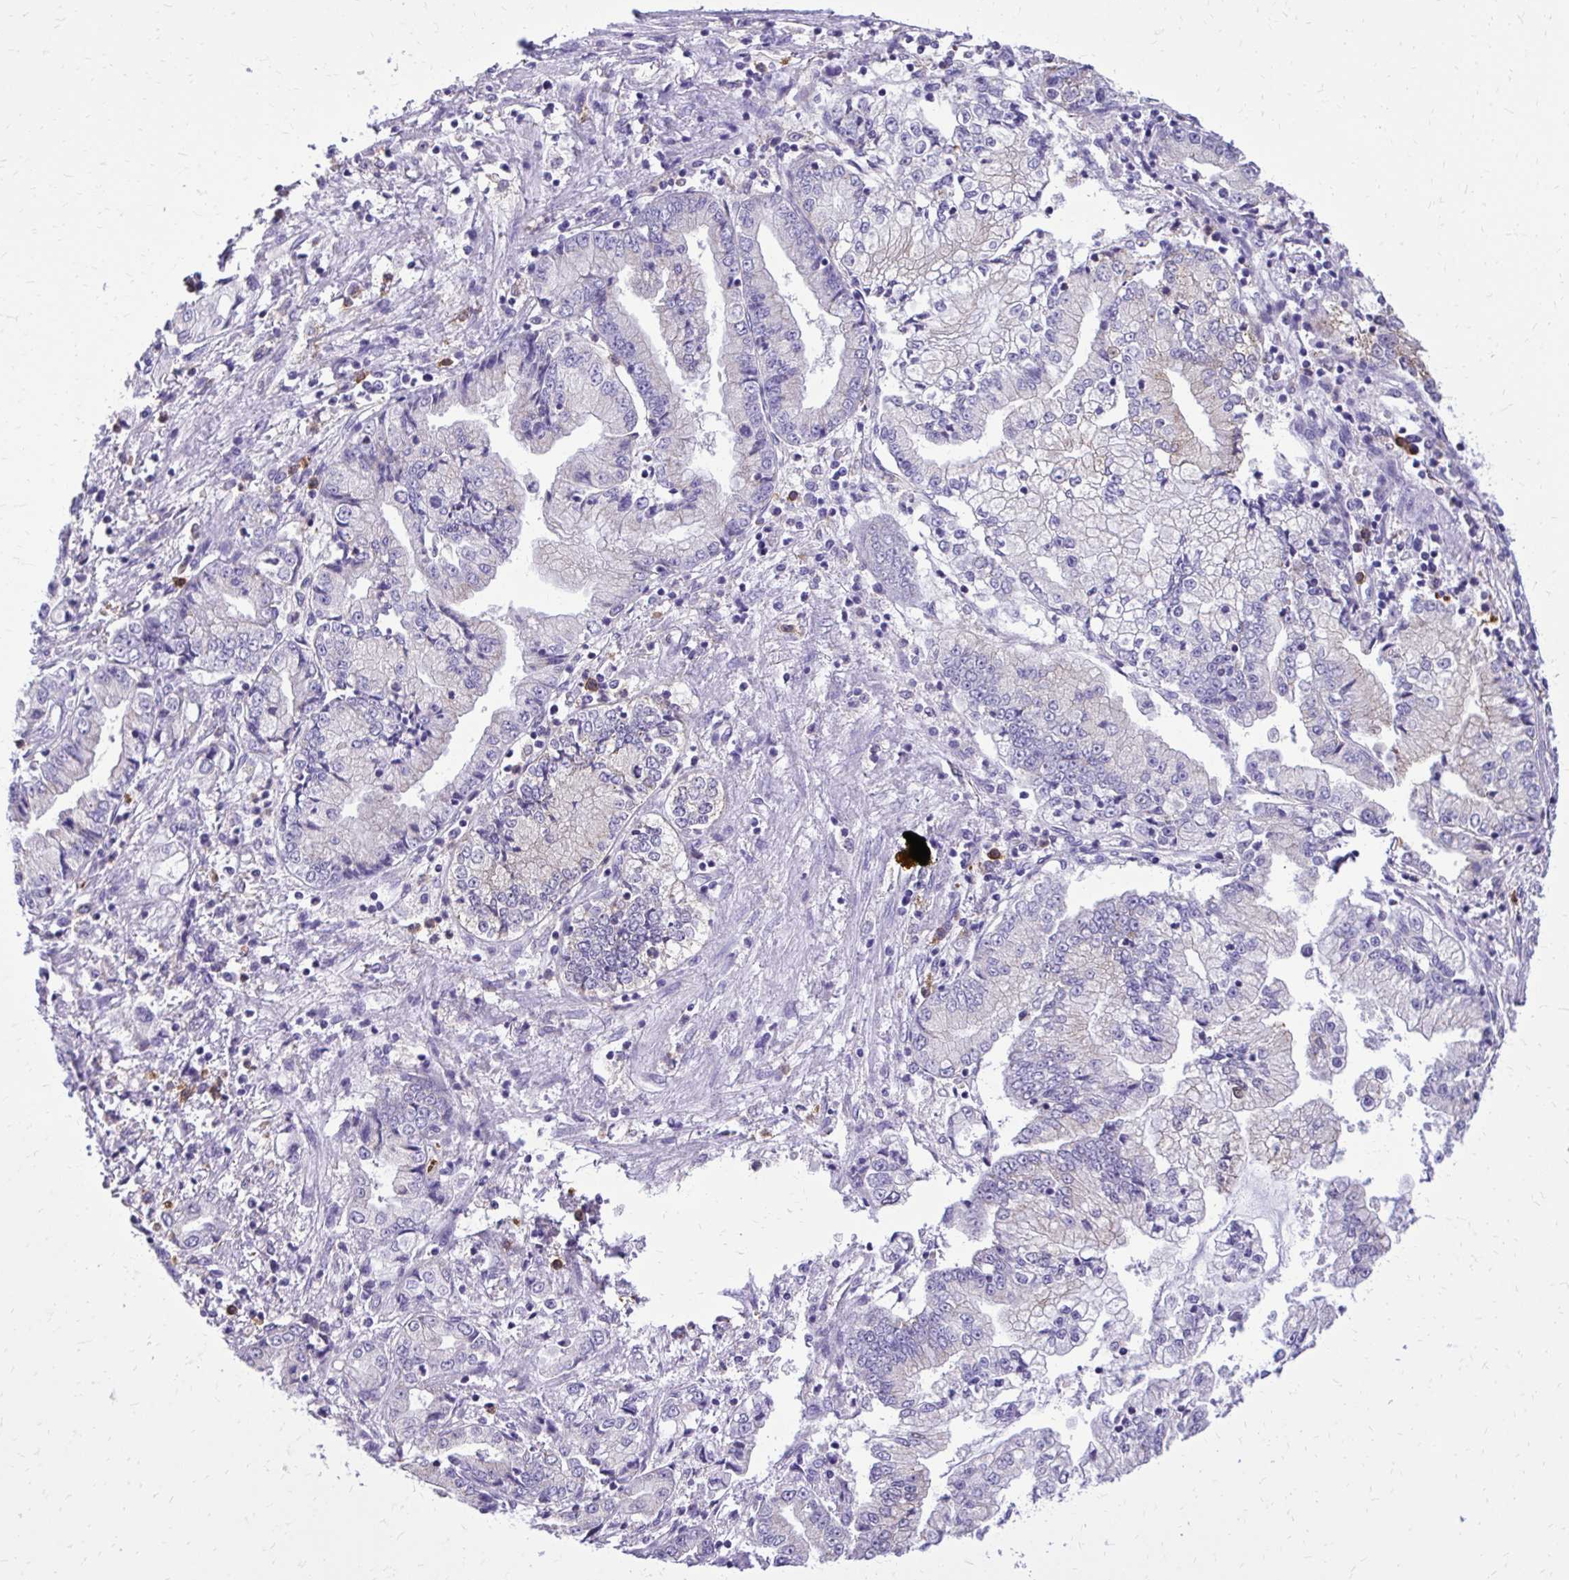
{"staining": {"intensity": "negative", "quantity": "none", "location": "none"}, "tissue": "stomach cancer", "cell_type": "Tumor cells", "image_type": "cancer", "snomed": [{"axis": "morphology", "description": "Adenocarcinoma, NOS"}, {"axis": "topography", "description": "Stomach, upper"}], "caption": "The IHC micrograph has no significant positivity in tumor cells of stomach cancer tissue. (DAB IHC, high magnification).", "gene": "CAT", "patient": {"sex": "female", "age": 74}}